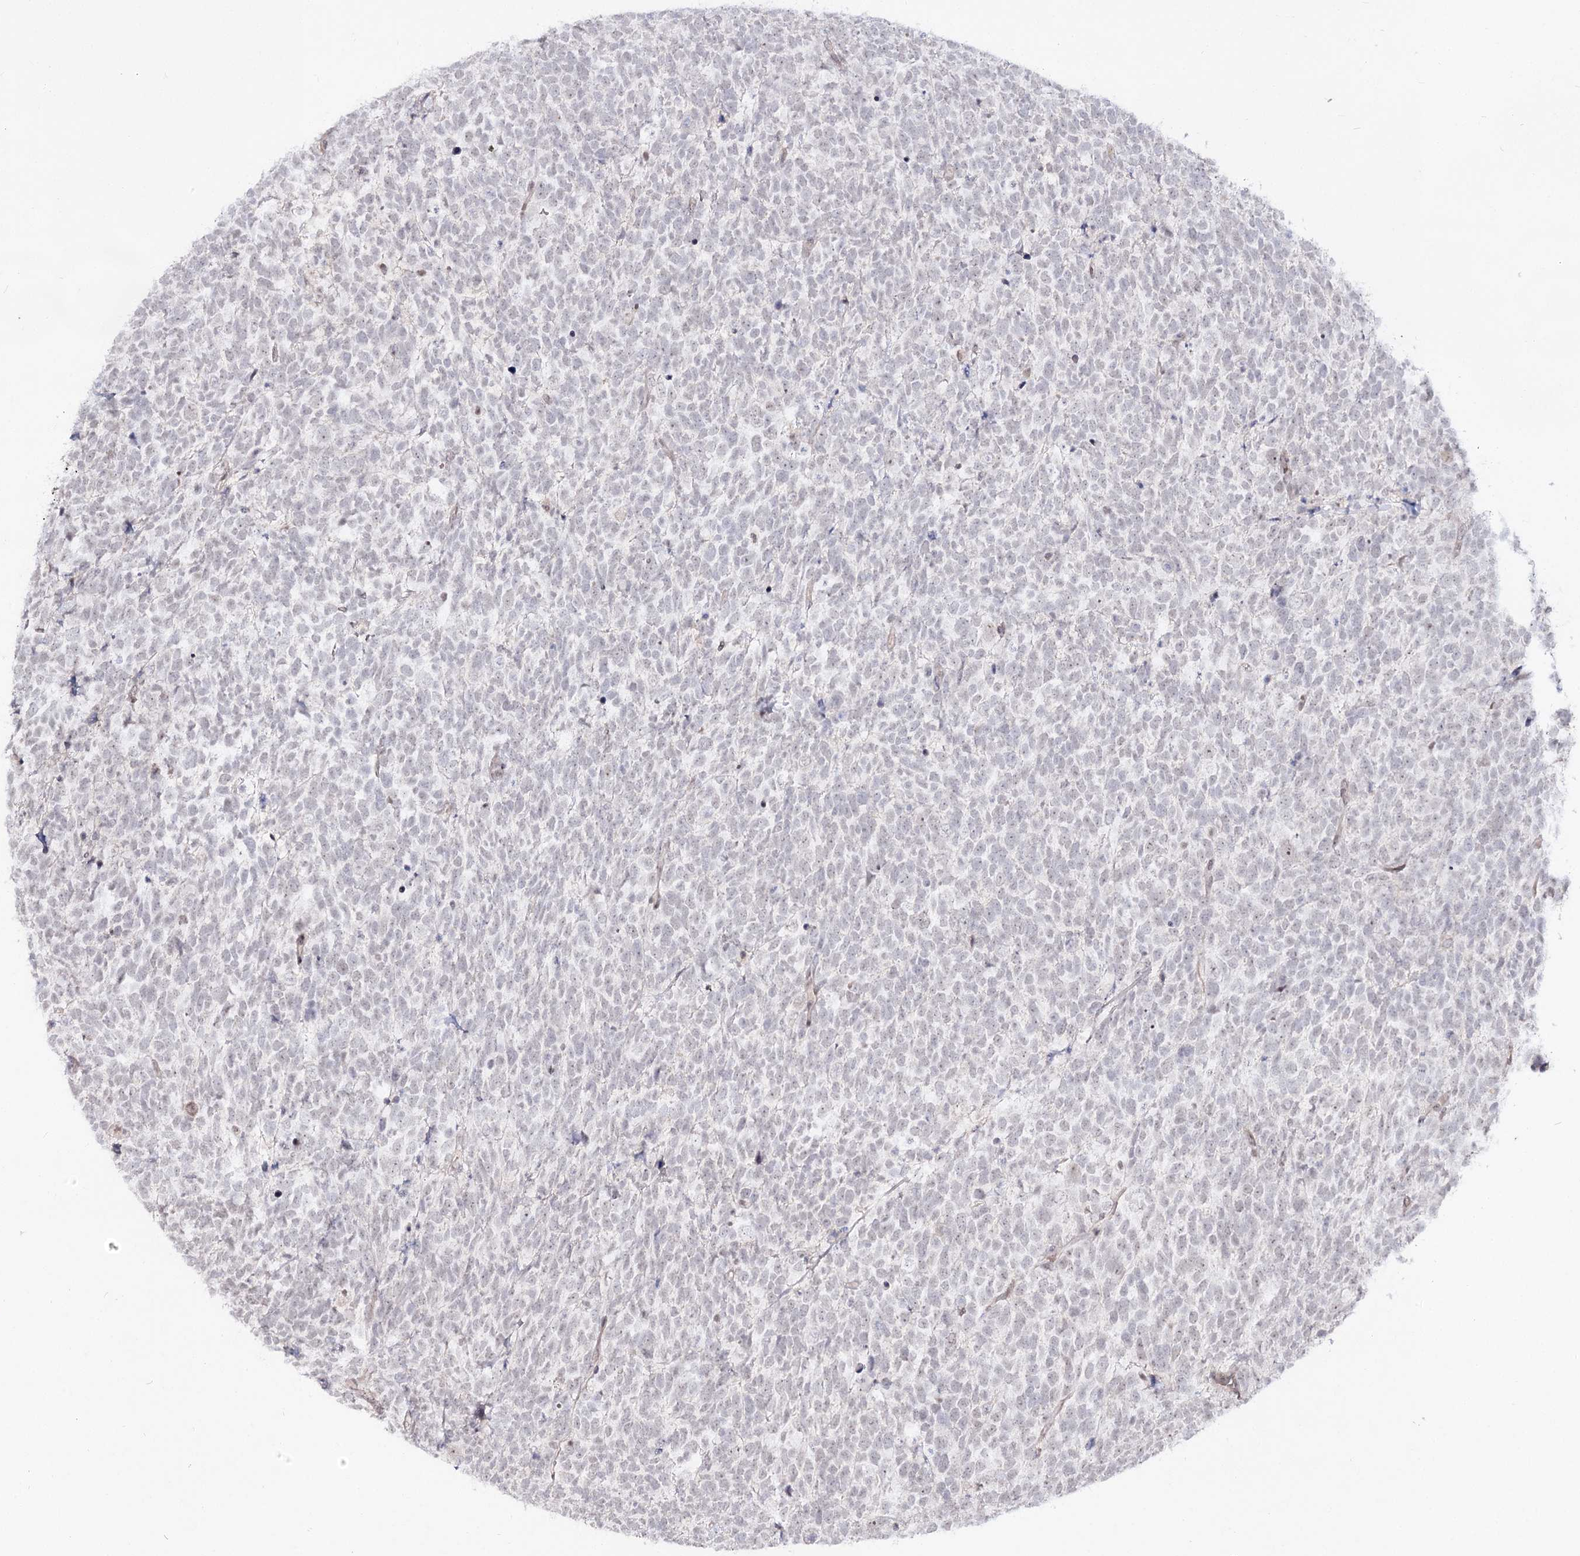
{"staining": {"intensity": "negative", "quantity": "none", "location": "none"}, "tissue": "urothelial cancer", "cell_type": "Tumor cells", "image_type": "cancer", "snomed": [{"axis": "morphology", "description": "Urothelial carcinoma, High grade"}, {"axis": "topography", "description": "Urinary bladder"}], "caption": "IHC histopathology image of human urothelial carcinoma (high-grade) stained for a protein (brown), which demonstrates no positivity in tumor cells. (DAB immunohistochemistry visualized using brightfield microscopy, high magnification).", "gene": "RRP9", "patient": {"sex": "female", "age": 82}}